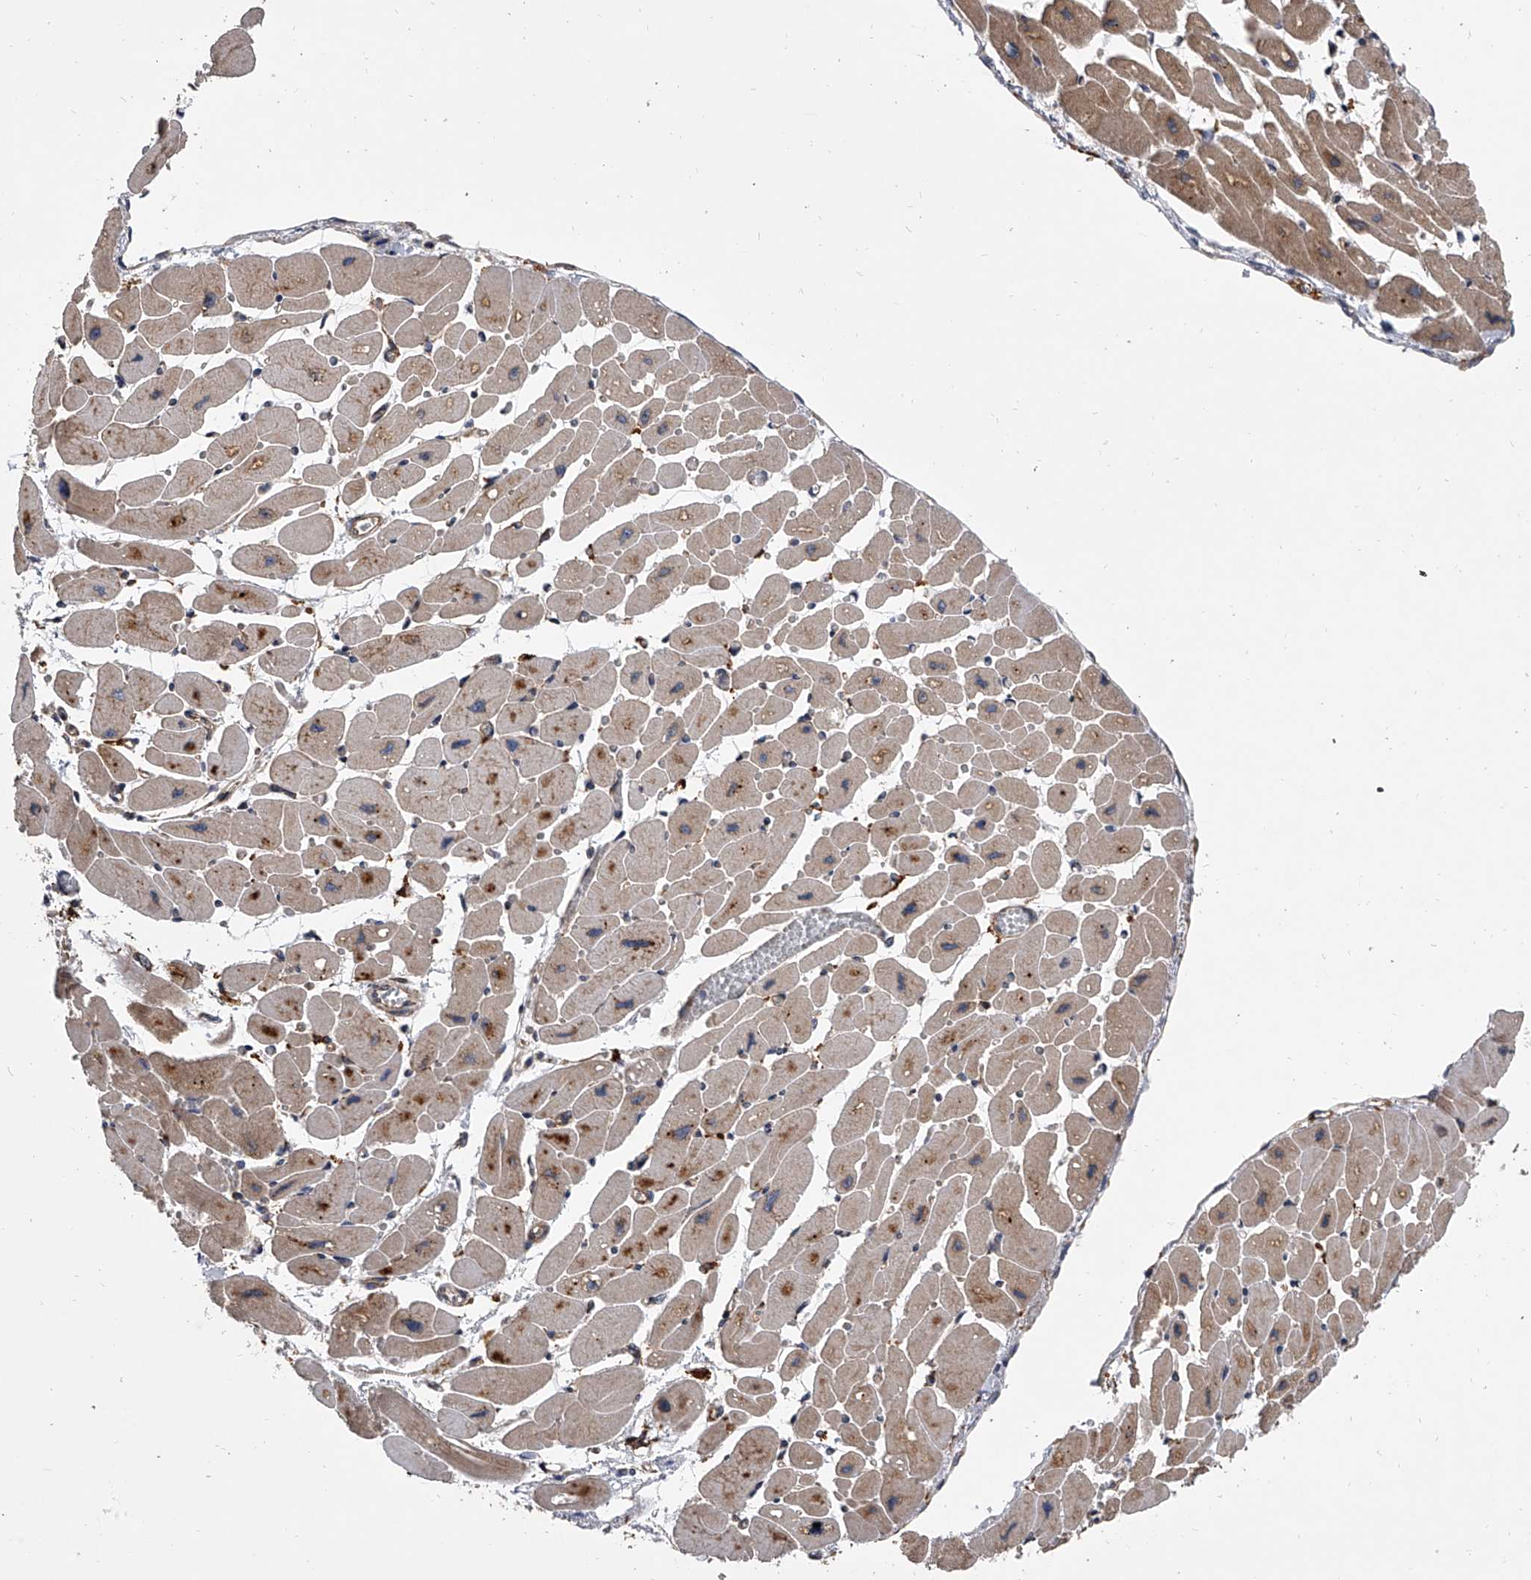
{"staining": {"intensity": "weak", "quantity": ">75%", "location": "cytoplasmic/membranous"}, "tissue": "heart muscle", "cell_type": "Cardiomyocytes", "image_type": "normal", "snomed": [{"axis": "morphology", "description": "Normal tissue, NOS"}, {"axis": "topography", "description": "Heart"}], "caption": "Immunohistochemical staining of benign human heart muscle exhibits >75% levels of weak cytoplasmic/membranous protein expression in about >75% of cardiomyocytes.", "gene": "EXOC4", "patient": {"sex": "female", "age": 54}}